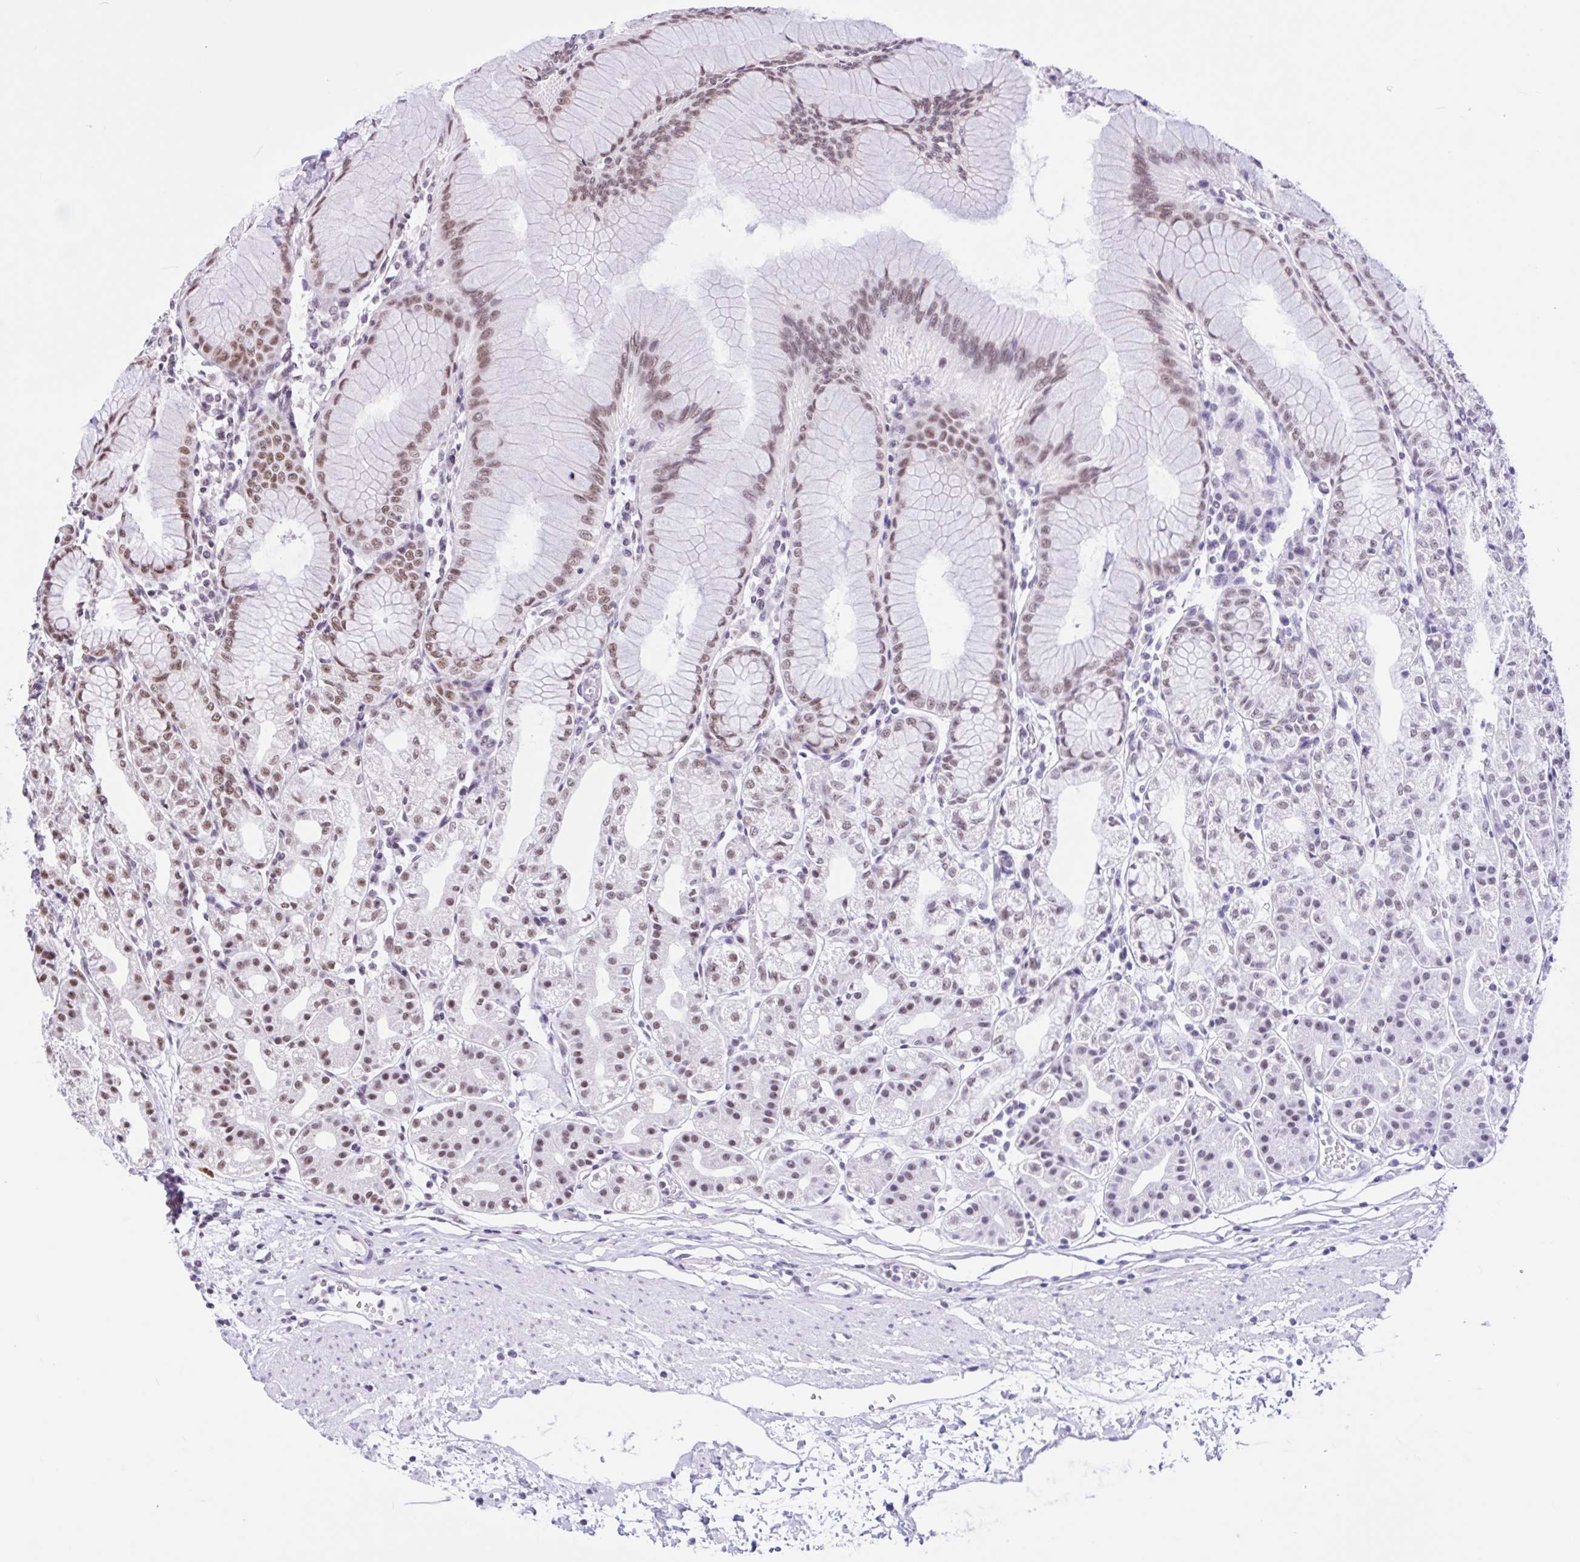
{"staining": {"intensity": "weak", "quantity": "25%-75%", "location": "nuclear"}, "tissue": "stomach", "cell_type": "Glandular cells", "image_type": "normal", "snomed": [{"axis": "morphology", "description": "Normal tissue, NOS"}, {"axis": "topography", "description": "Stomach"}], "caption": "The histopathology image displays a brown stain indicating the presence of a protein in the nuclear of glandular cells in stomach. The staining is performed using DAB brown chromogen to label protein expression. The nuclei are counter-stained blue using hematoxylin.", "gene": "CCDC12", "patient": {"sex": "female", "age": 57}}